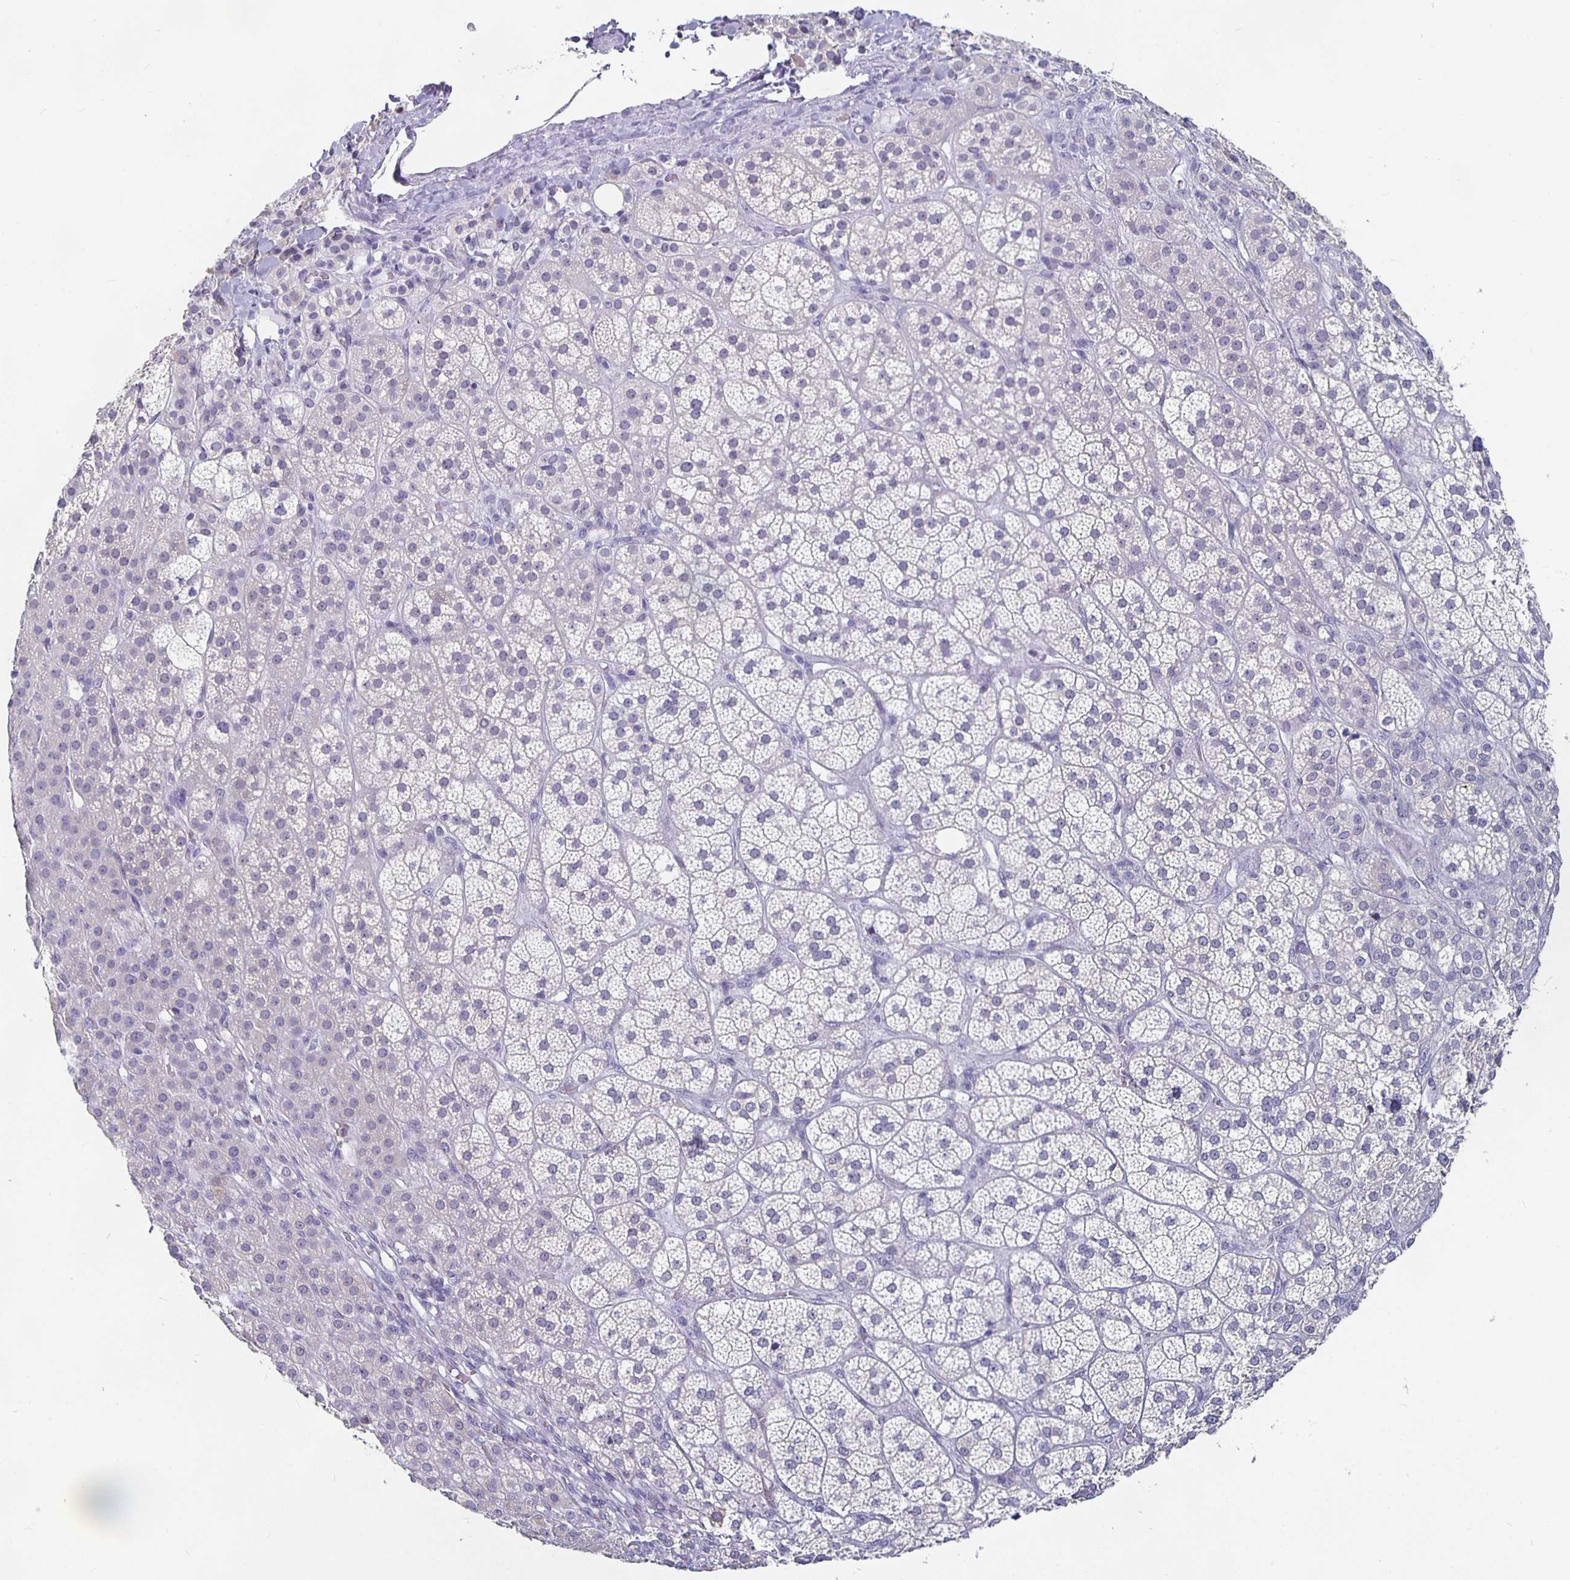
{"staining": {"intensity": "negative", "quantity": "none", "location": "none"}, "tissue": "adrenal gland", "cell_type": "Glandular cells", "image_type": "normal", "snomed": [{"axis": "morphology", "description": "Normal tissue, NOS"}, {"axis": "topography", "description": "Adrenal gland"}], "caption": "Glandular cells show no significant staining in benign adrenal gland.", "gene": "GPX4", "patient": {"sex": "female", "age": 60}}